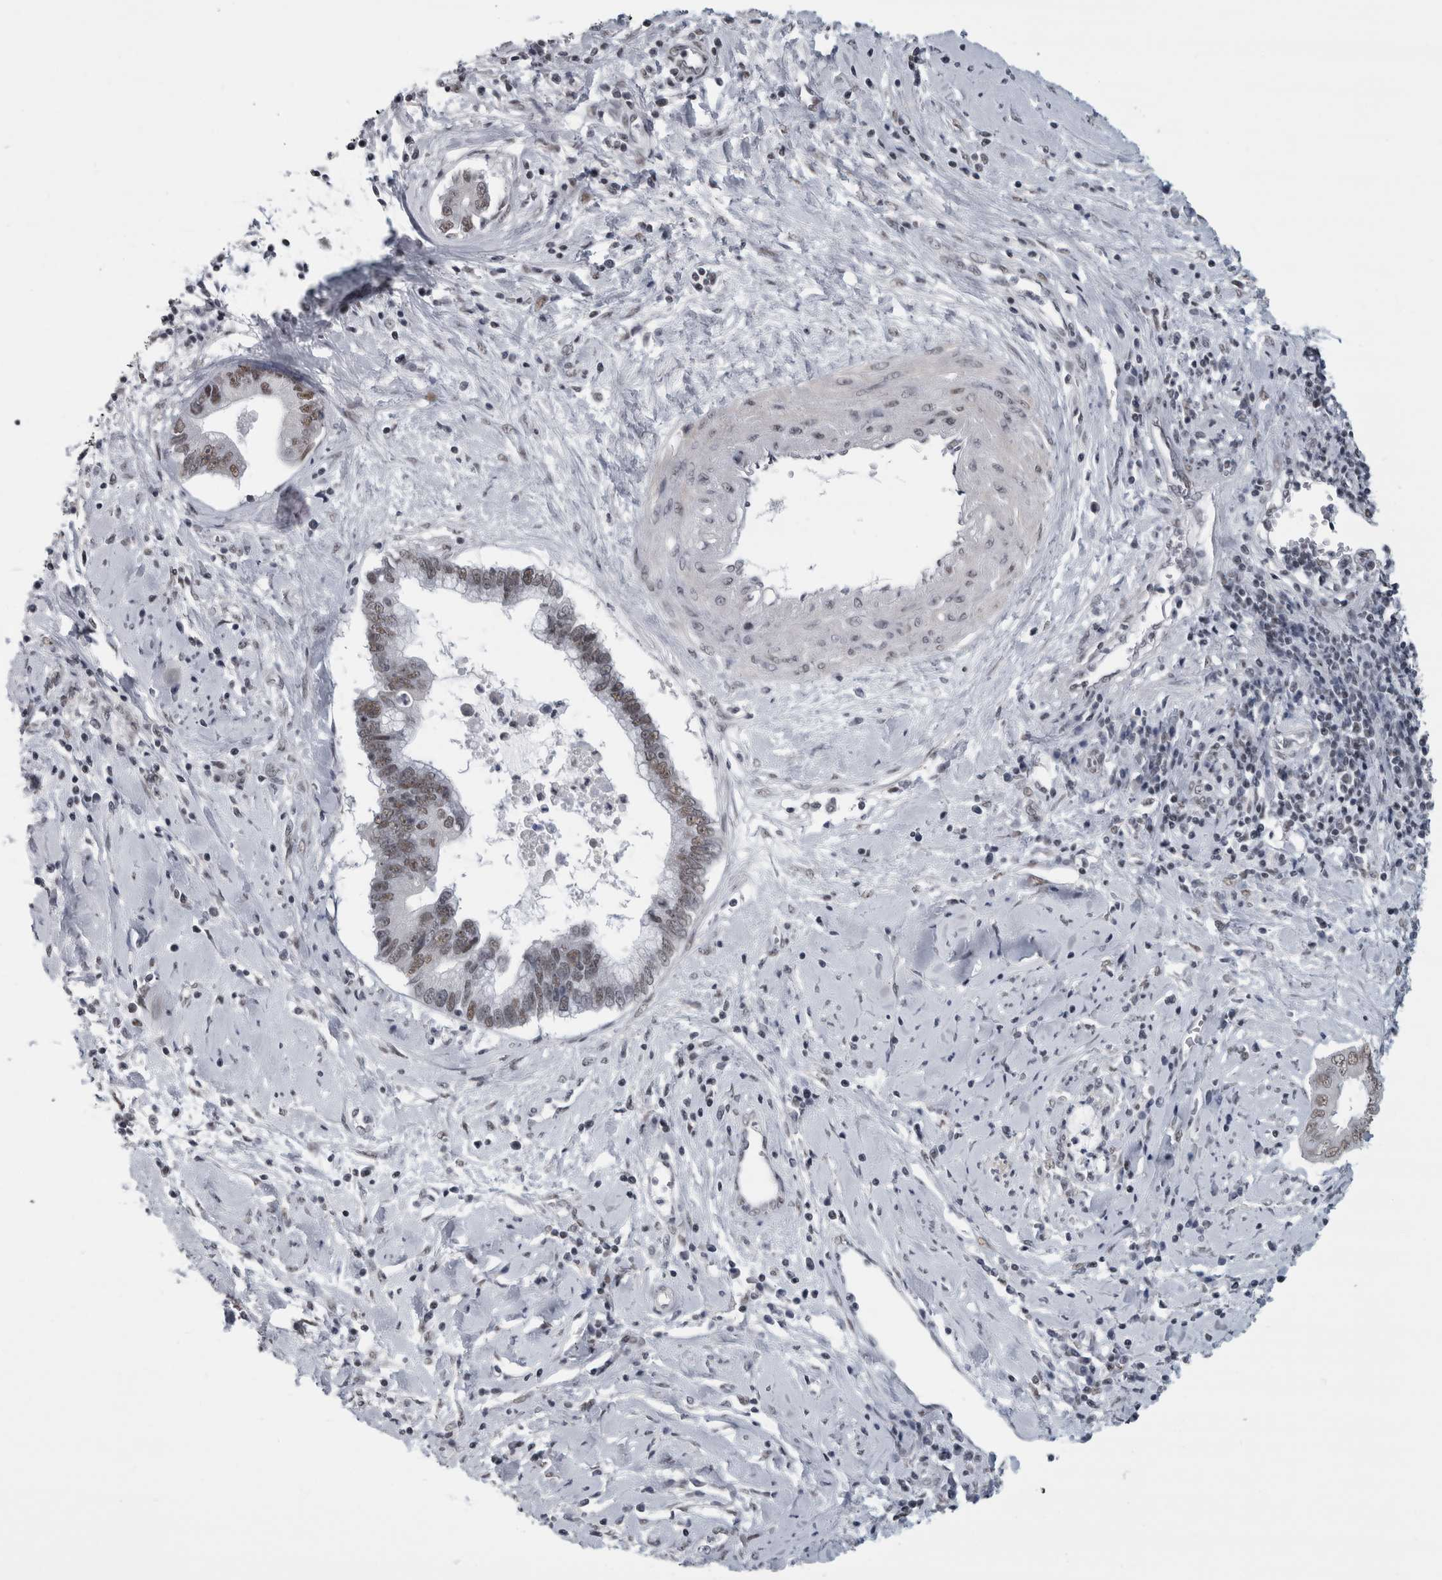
{"staining": {"intensity": "weak", "quantity": ">75%", "location": "nuclear"}, "tissue": "cervical cancer", "cell_type": "Tumor cells", "image_type": "cancer", "snomed": [{"axis": "morphology", "description": "Adenocarcinoma, NOS"}, {"axis": "topography", "description": "Cervix"}], "caption": "Immunohistochemical staining of cervical adenocarcinoma reveals weak nuclear protein staining in about >75% of tumor cells.", "gene": "ARID4B", "patient": {"sex": "female", "age": 44}}